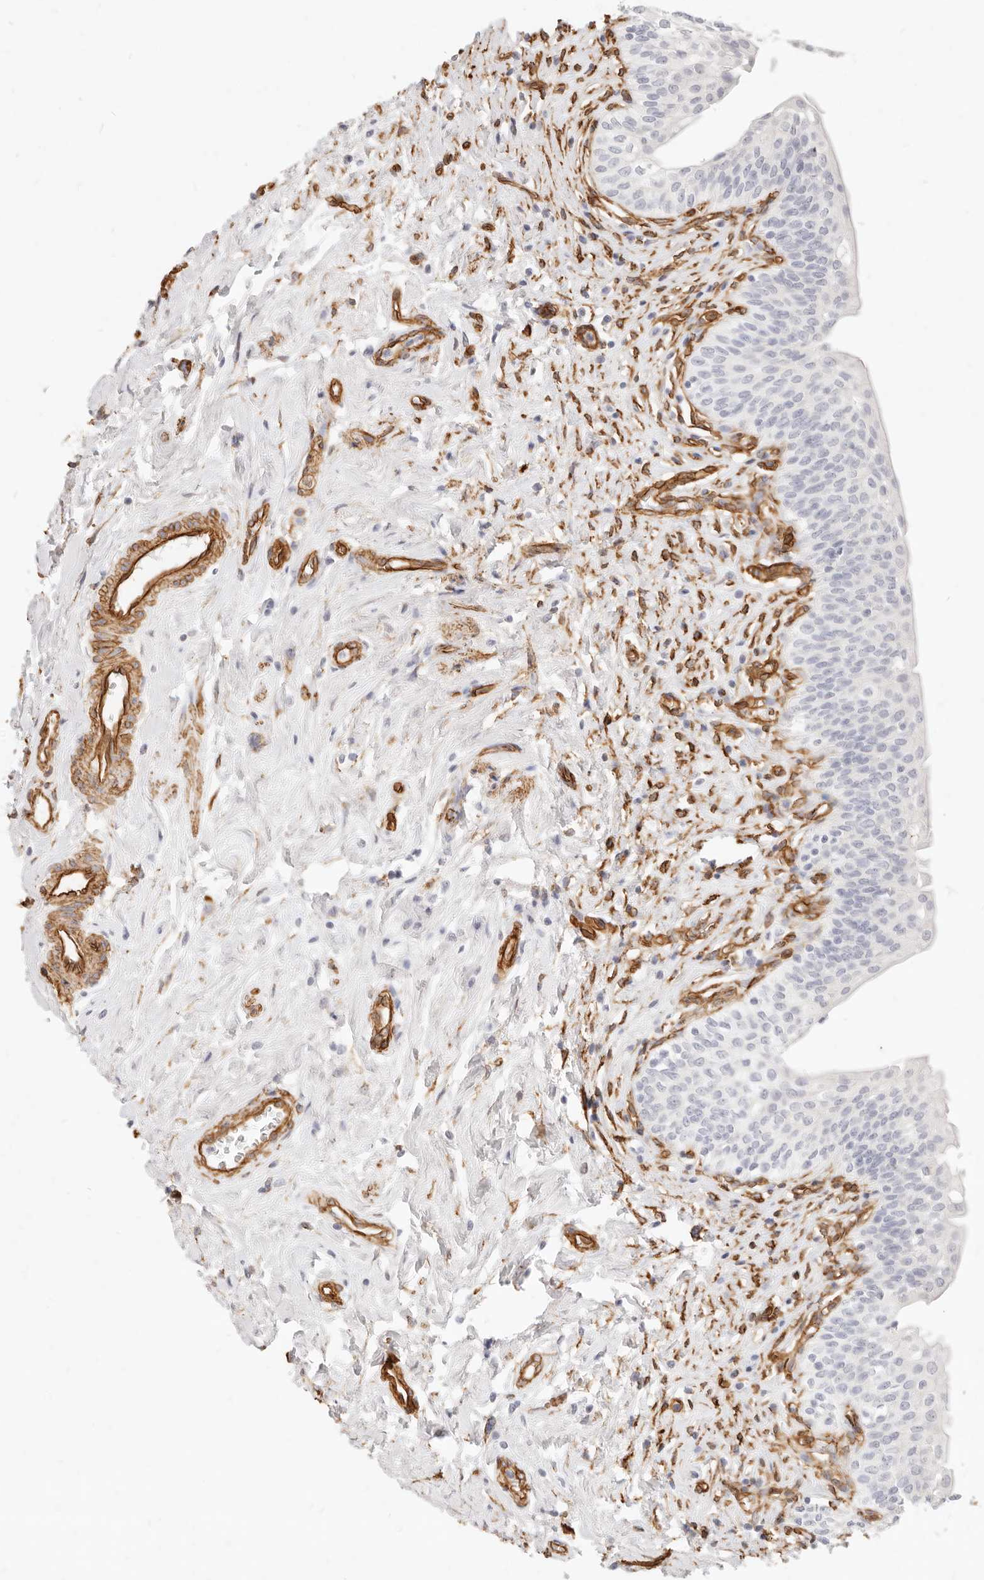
{"staining": {"intensity": "negative", "quantity": "none", "location": "none"}, "tissue": "urinary bladder", "cell_type": "Urothelial cells", "image_type": "normal", "snomed": [{"axis": "morphology", "description": "Normal tissue, NOS"}, {"axis": "topography", "description": "Urinary bladder"}], "caption": "Immunohistochemistry (IHC) of unremarkable urinary bladder shows no positivity in urothelial cells. (DAB (3,3'-diaminobenzidine) IHC with hematoxylin counter stain).", "gene": "NUS1", "patient": {"sex": "male", "age": 83}}